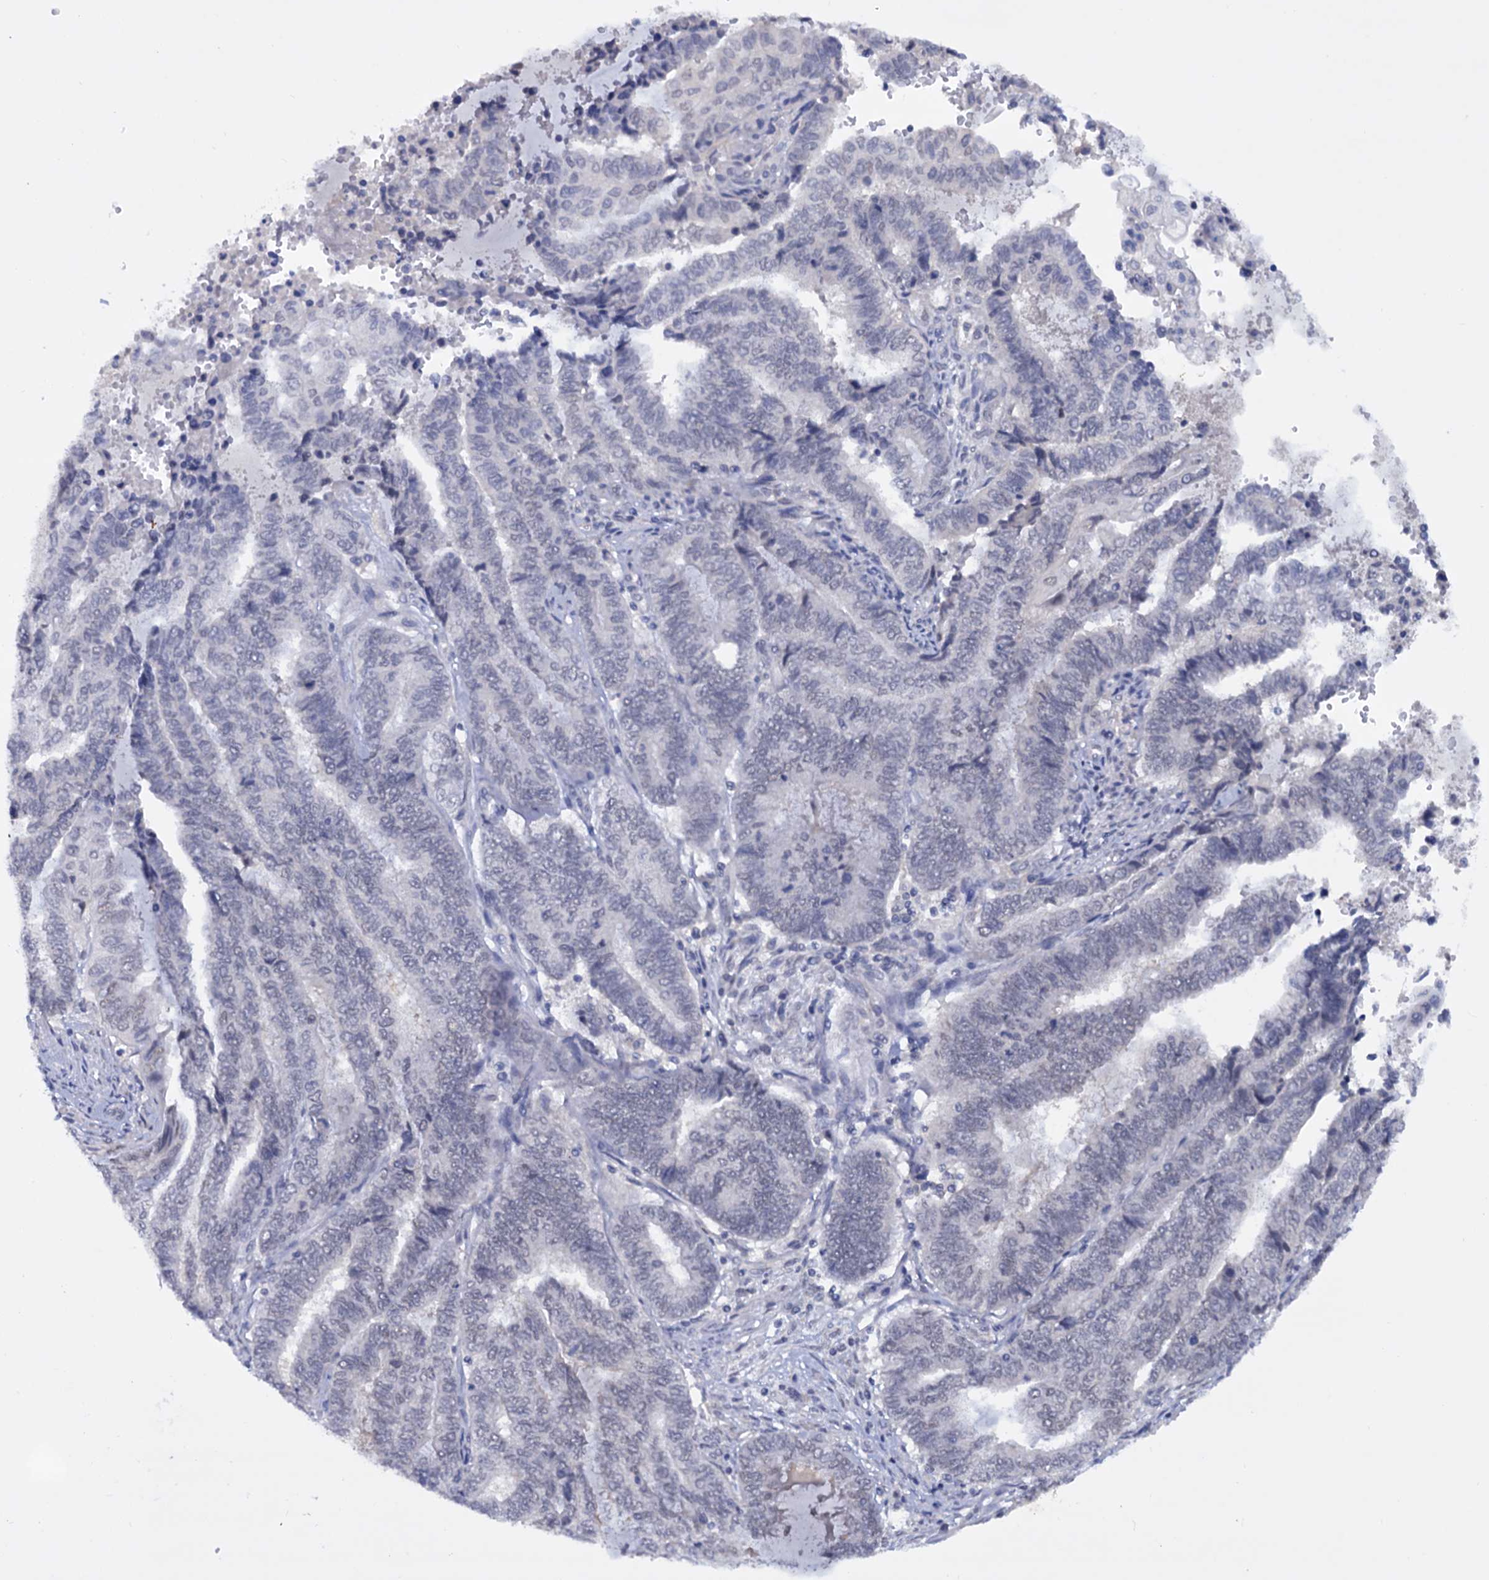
{"staining": {"intensity": "negative", "quantity": "none", "location": "none"}, "tissue": "endometrial cancer", "cell_type": "Tumor cells", "image_type": "cancer", "snomed": [{"axis": "morphology", "description": "Adenocarcinoma, NOS"}, {"axis": "topography", "description": "Uterus"}, {"axis": "topography", "description": "Endometrium"}], "caption": "Tumor cells show no significant protein positivity in endometrial cancer (adenocarcinoma).", "gene": "TBC1D12", "patient": {"sex": "female", "age": 70}}